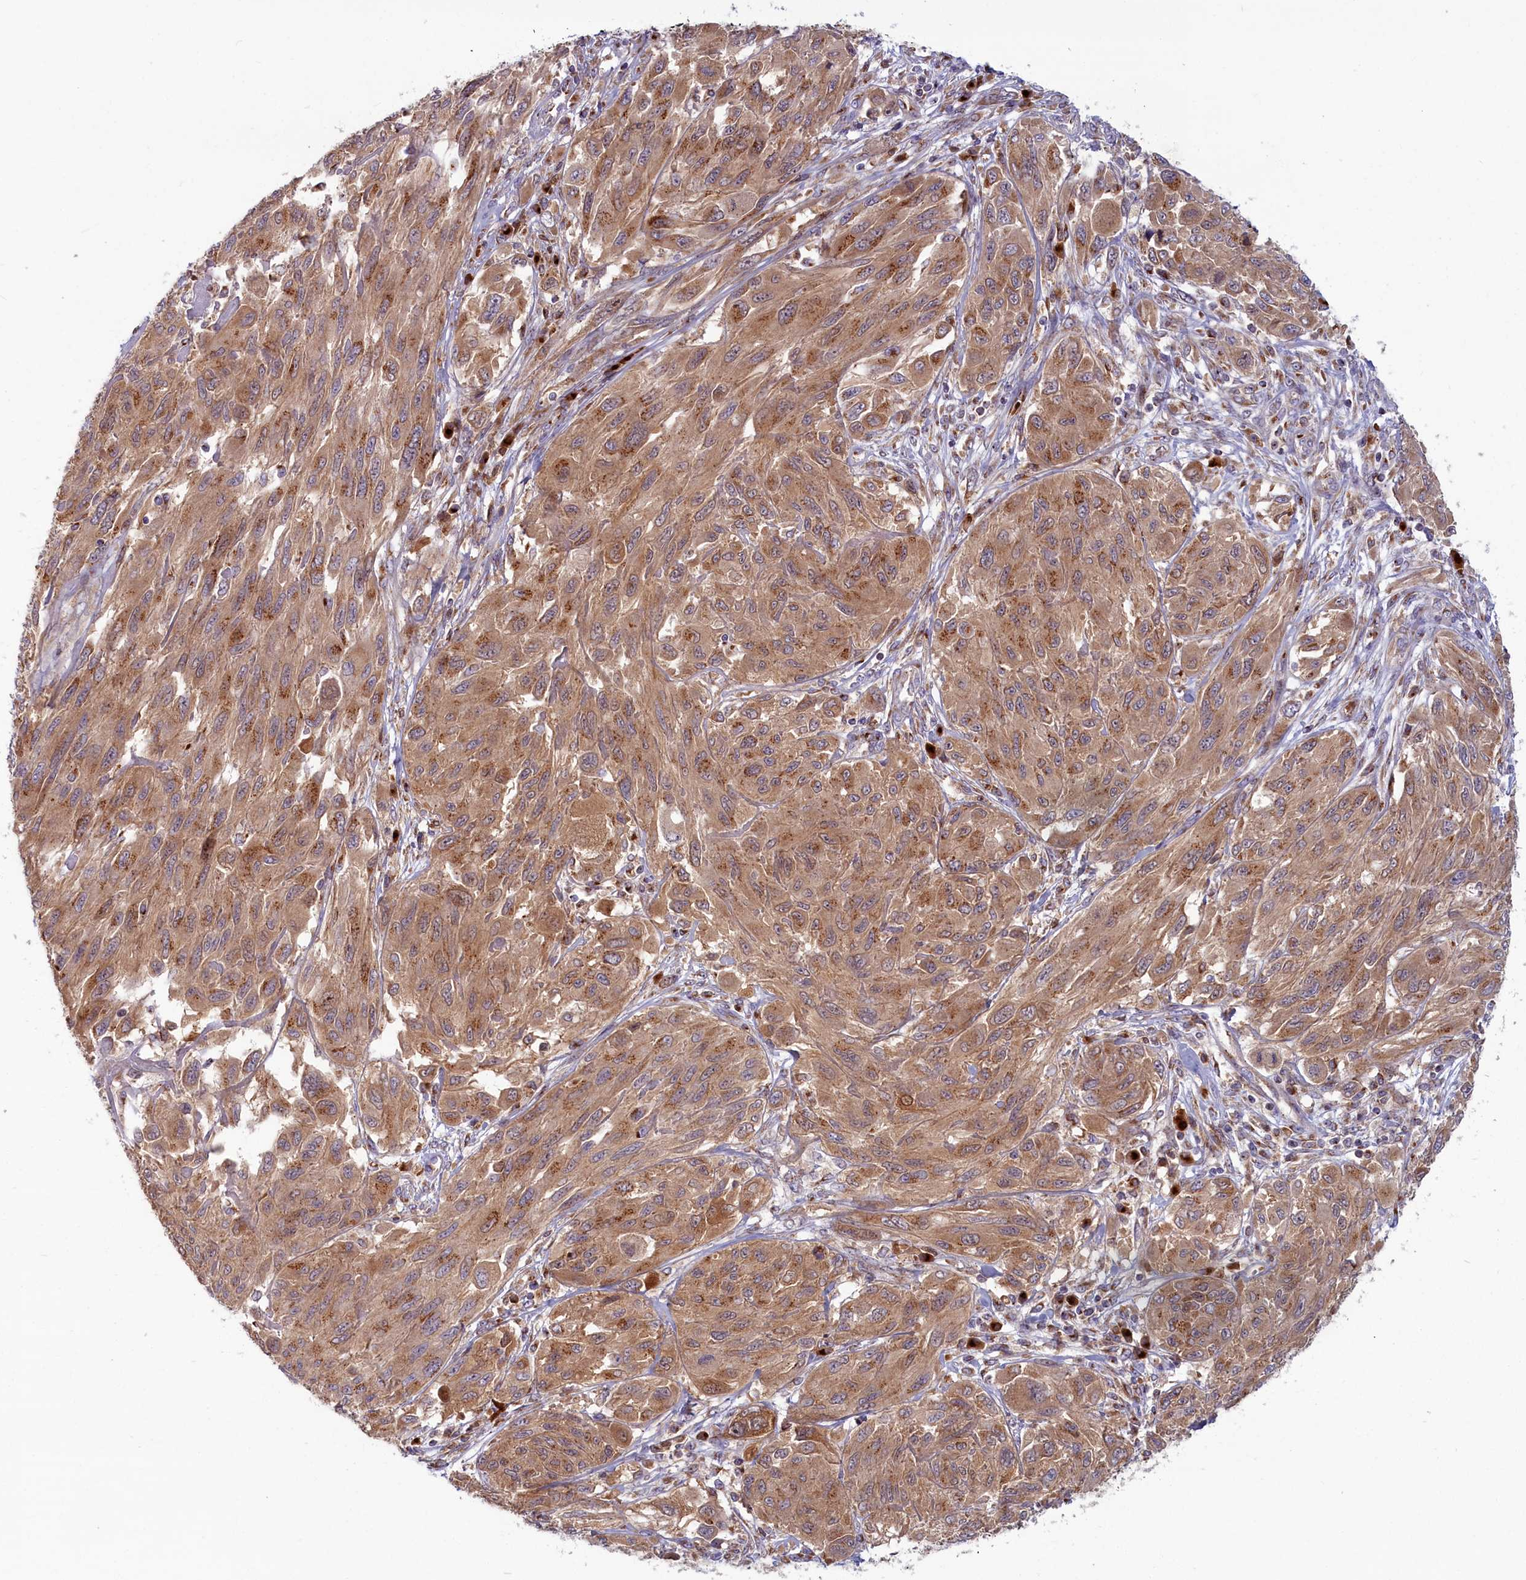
{"staining": {"intensity": "moderate", "quantity": ">75%", "location": "cytoplasmic/membranous"}, "tissue": "melanoma", "cell_type": "Tumor cells", "image_type": "cancer", "snomed": [{"axis": "morphology", "description": "Malignant melanoma, NOS"}, {"axis": "topography", "description": "Skin"}], "caption": "Malignant melanoma stained with DAB (3,3'-diaminobenzidine) immunohistochemistry (IHC) shows medium levels of moderate cytoplasmic/membranous expression in about >75% of tumor cells.", "gene": "BLVRB", "patient": {"sex": "female", "age": 91}}